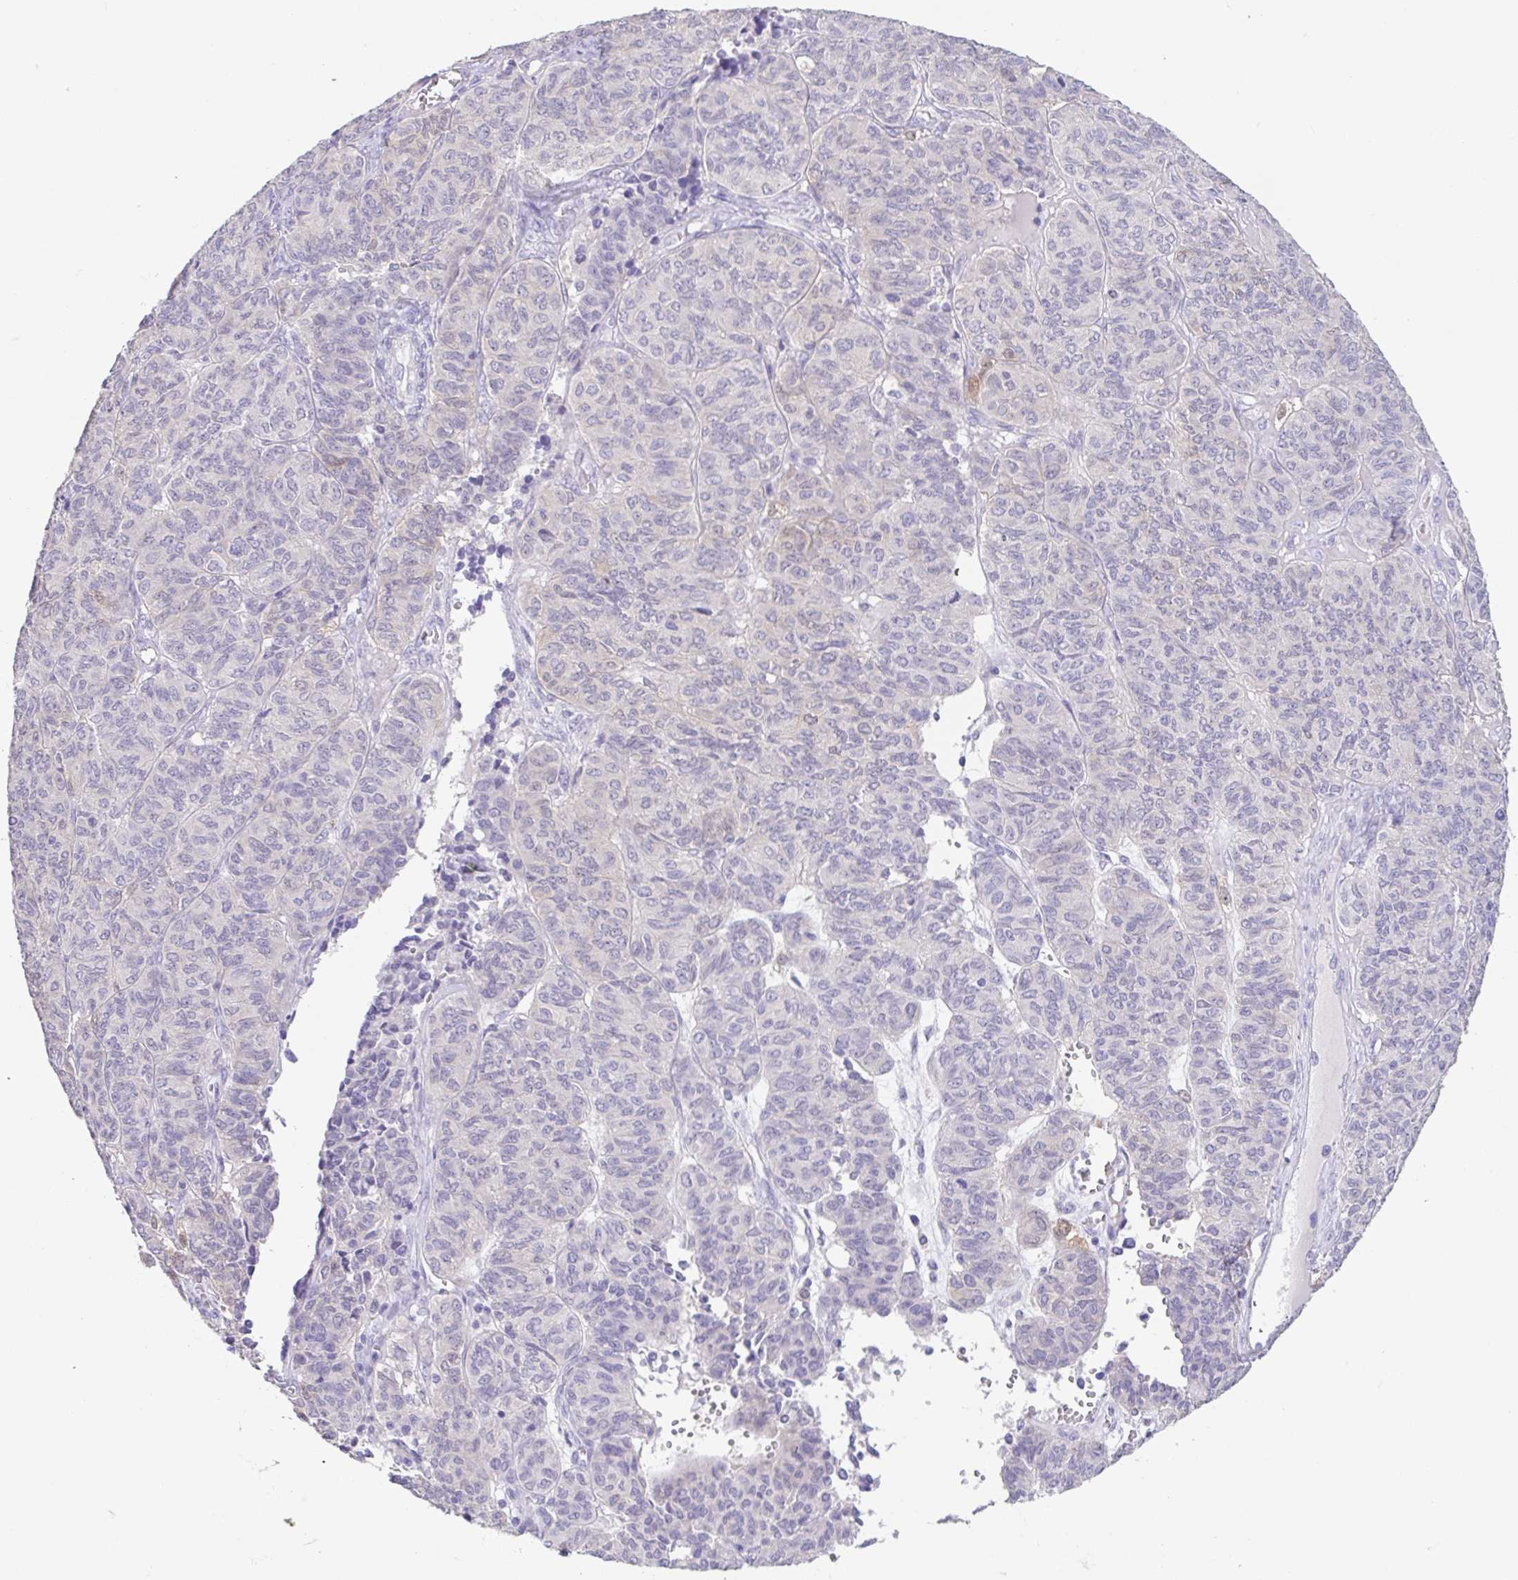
{"staining": {"intensity": "negative", "quantity": "none", "location": "none"}, "tissue": "ovarian cancer", "cell_type": "Tumor cells", "image_type": "cancer", "snomed": [{"axis": "morphology", "description": "Carcinoma, endometroid"}, {"axis": "topography", "description": "Ovary"}], "caption": "The IHC micrograph has no significant positivity in tumor cells of ovarian cancer (endometroid carcinoma) tissue. The staining is performed using DAB brown chromogen with nuclei counter-stained in using hematoxylin.", "gene": "FABP3", "patient": {"sex": "female", "age": 80}}